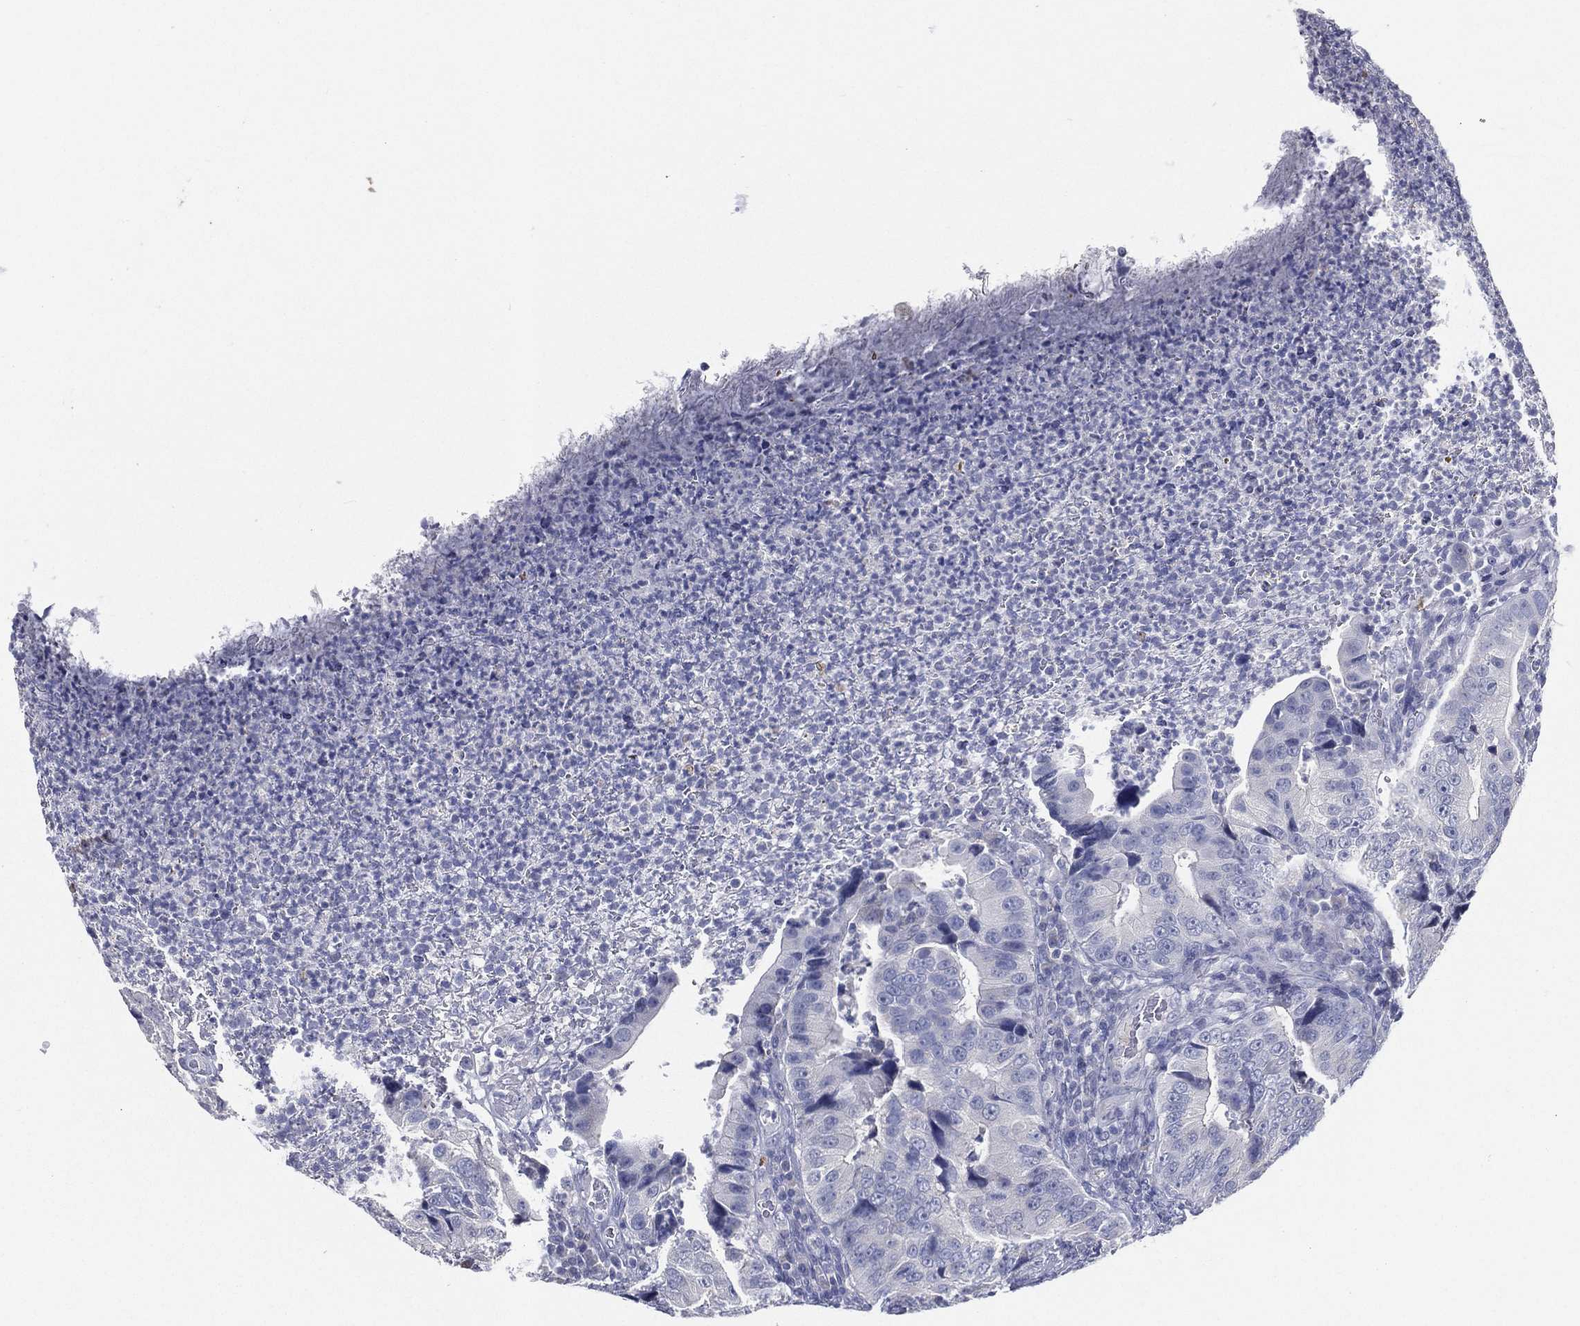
{"staining": {"intensity": "negative", "quantity": "none", "location": "none"}, "tissue": "colorectal cancer", "cell_type": "Tumor cells", "image_type": "cancer", "snomed": [{"axis": "morphology", "description": "Adenocarcinoma, NOS"}, {"axis": "topography", "description": "Colon"}], "caption": "Histopathology image shows no protein staining in tumor cells of colorectal cancer (adenocarcinoma) tissue.", "gene": "SLC13A4", "patient": {"sex": "female", "age": 72}}